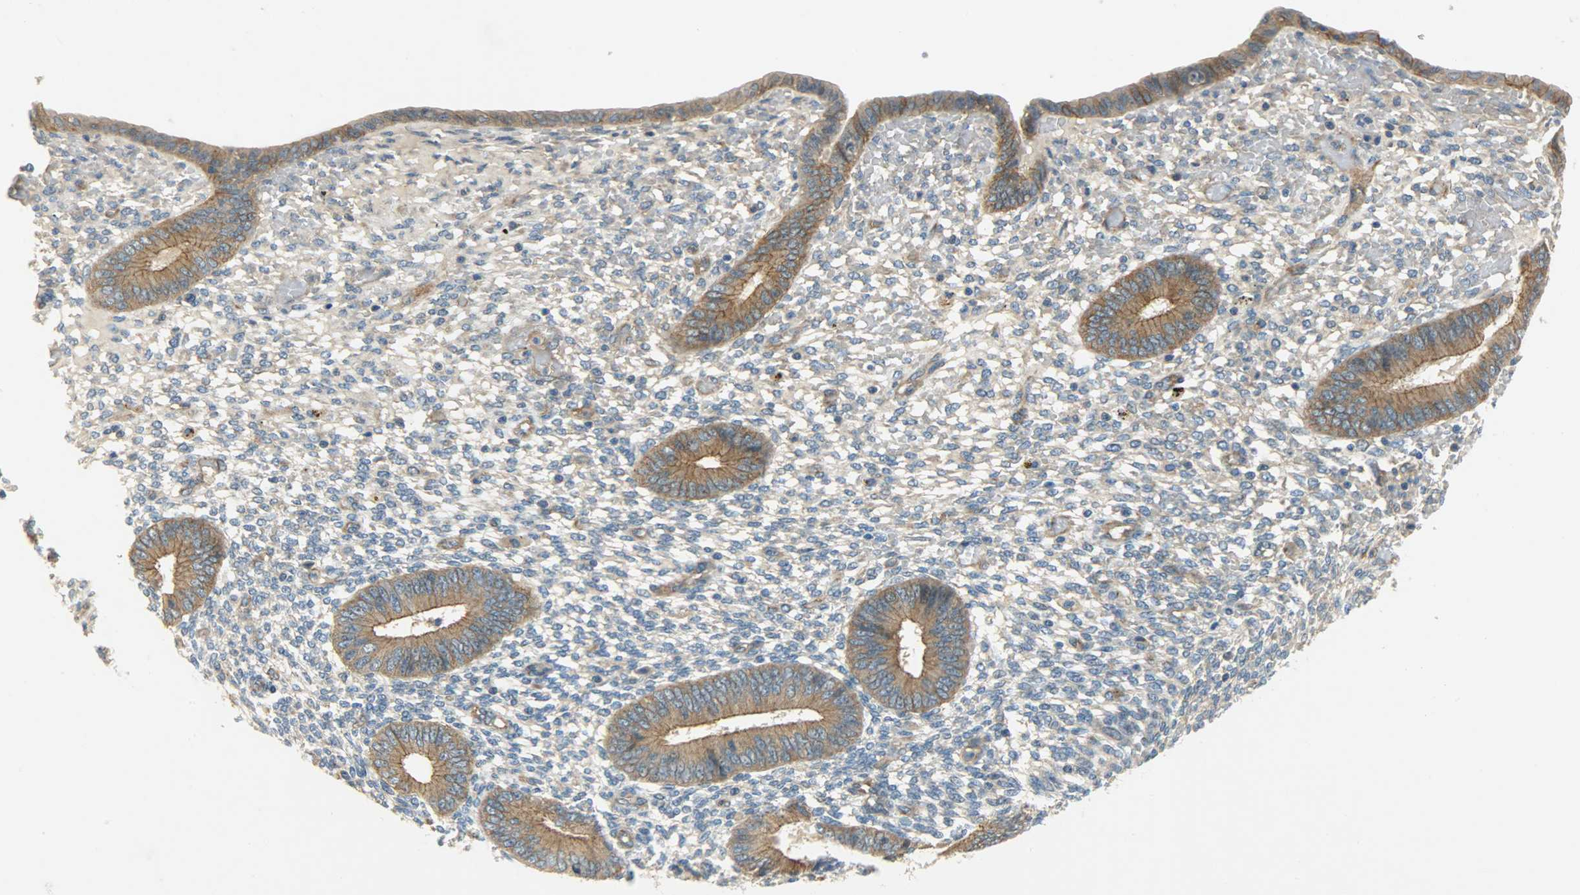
{"staining": {"intensity": "weak", "quantity": "25%-75%", "location": "cytoplasmic/membranous"}, "tissue": "endometrium", "cell_type": "Cells in endometrial stroma", "image_type": "normal", "snomed": [{"axis": "morphology", "description": "Normal tissue, NOS"}, {"axis": "topography", "description": "Endometrium"}], "caption": "Endometrium stained with DAB IHC reveals low levels of weak cytoplasmic/membranous positivity in about 25%-75% of cells in endometrial stroma. The staining is performed using DAB (3,3'-diaminobenzidine) brown chromogen to label protein expression. The nuclei are counter-stained blue using hematoxylin.", "gene": "KIAA1217", "patient": {"sex": "female", "age": 42}}